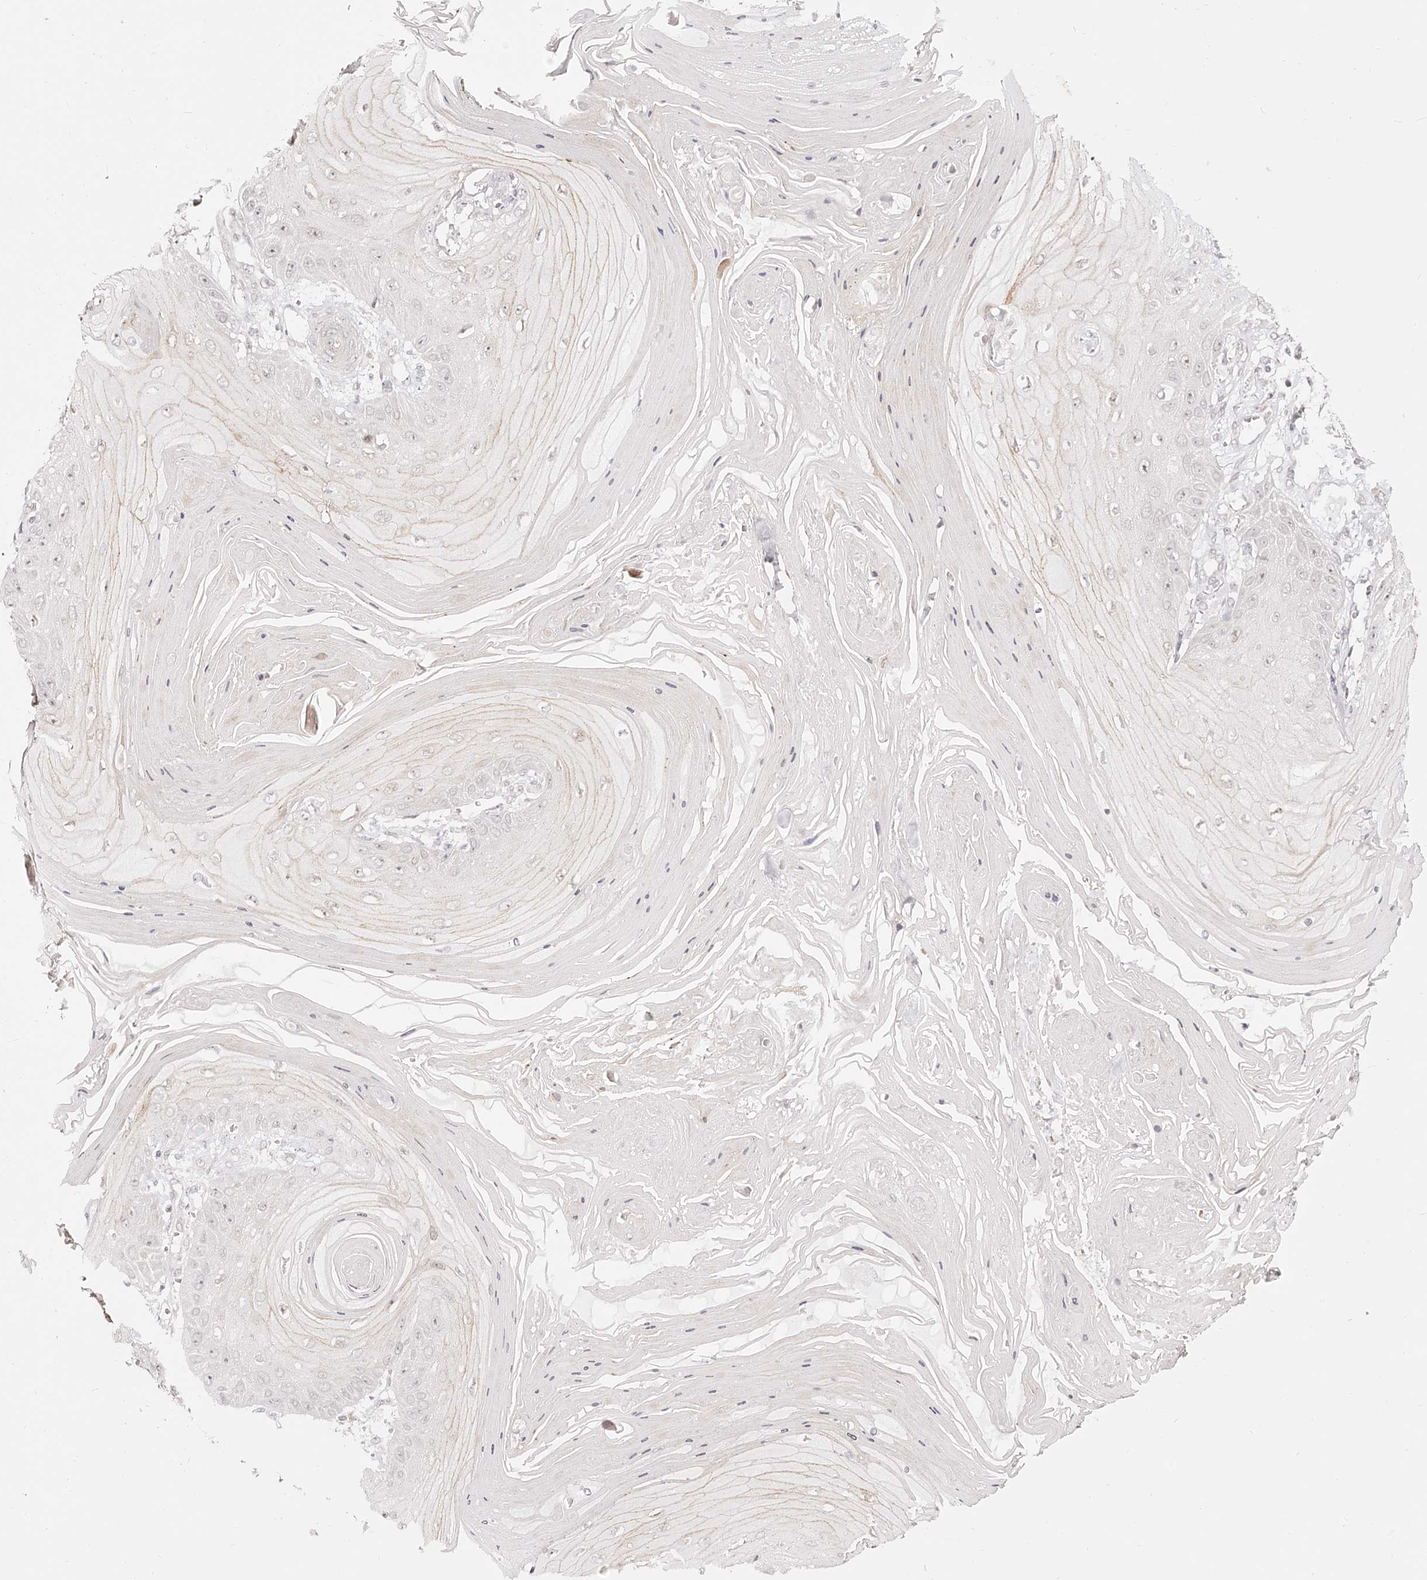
{"staining": {"intensity": "negative", "quantity": "none", "location": "none"}, "tissue": "skin cancer", "cell_type": "Tumor cells", "image_type": "cancer", "snomed": [{"axis": "morphology", "description": "Squamous cell carcinoma, NOS"}, {"axis": "topography", "description": "Skin"}], "caption": "Skin cancer (squamous cell carcinoma) was stained to show a protein in brown. There is no significant positivity in tumor cells.", "gene": "USF3", "patient": {"sex": "male", "age": 74}}